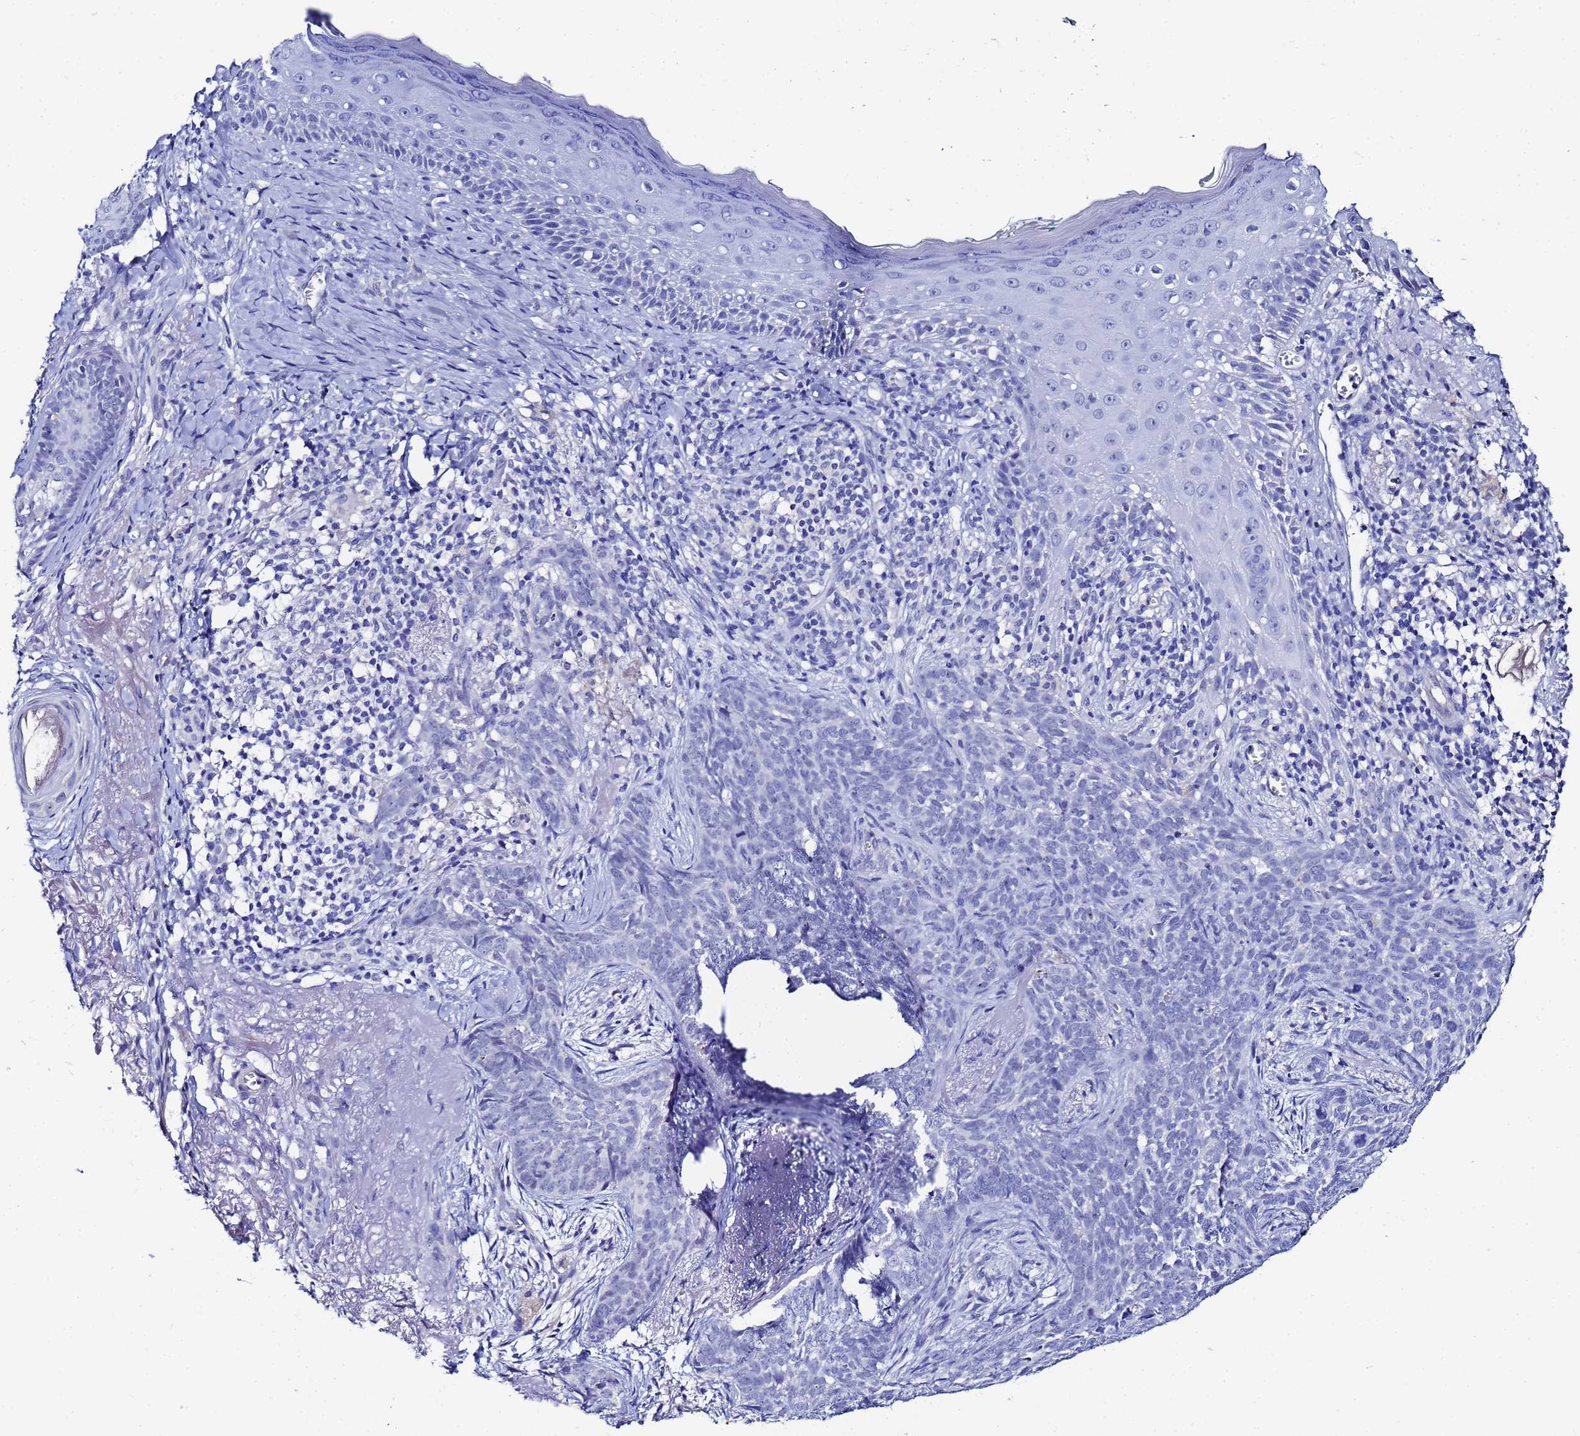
{"staining": {"intensity": "negative", "quantity": "none", "location": "none"}, "tissue": "skin cancer", "cell_type": "Tumor cells", "image_type": "cancer", "snomed": [{"axis": "morphology", "description": "Basal cell carcinoma"}, {"axis": "topography", "description": "Skin"}], "caption": "IHC photomicrograph of neoplastic tissue: skin cancer stained with DAB demonstrates no significant protein staining in tumor cells. (DAB (3,3'-diaminobenzidine) immunohistochemistry visualized using brightfield microscopy, high magnification).", "gene": "ZNF26", "patient": {"sex": "female", "age": 76}}